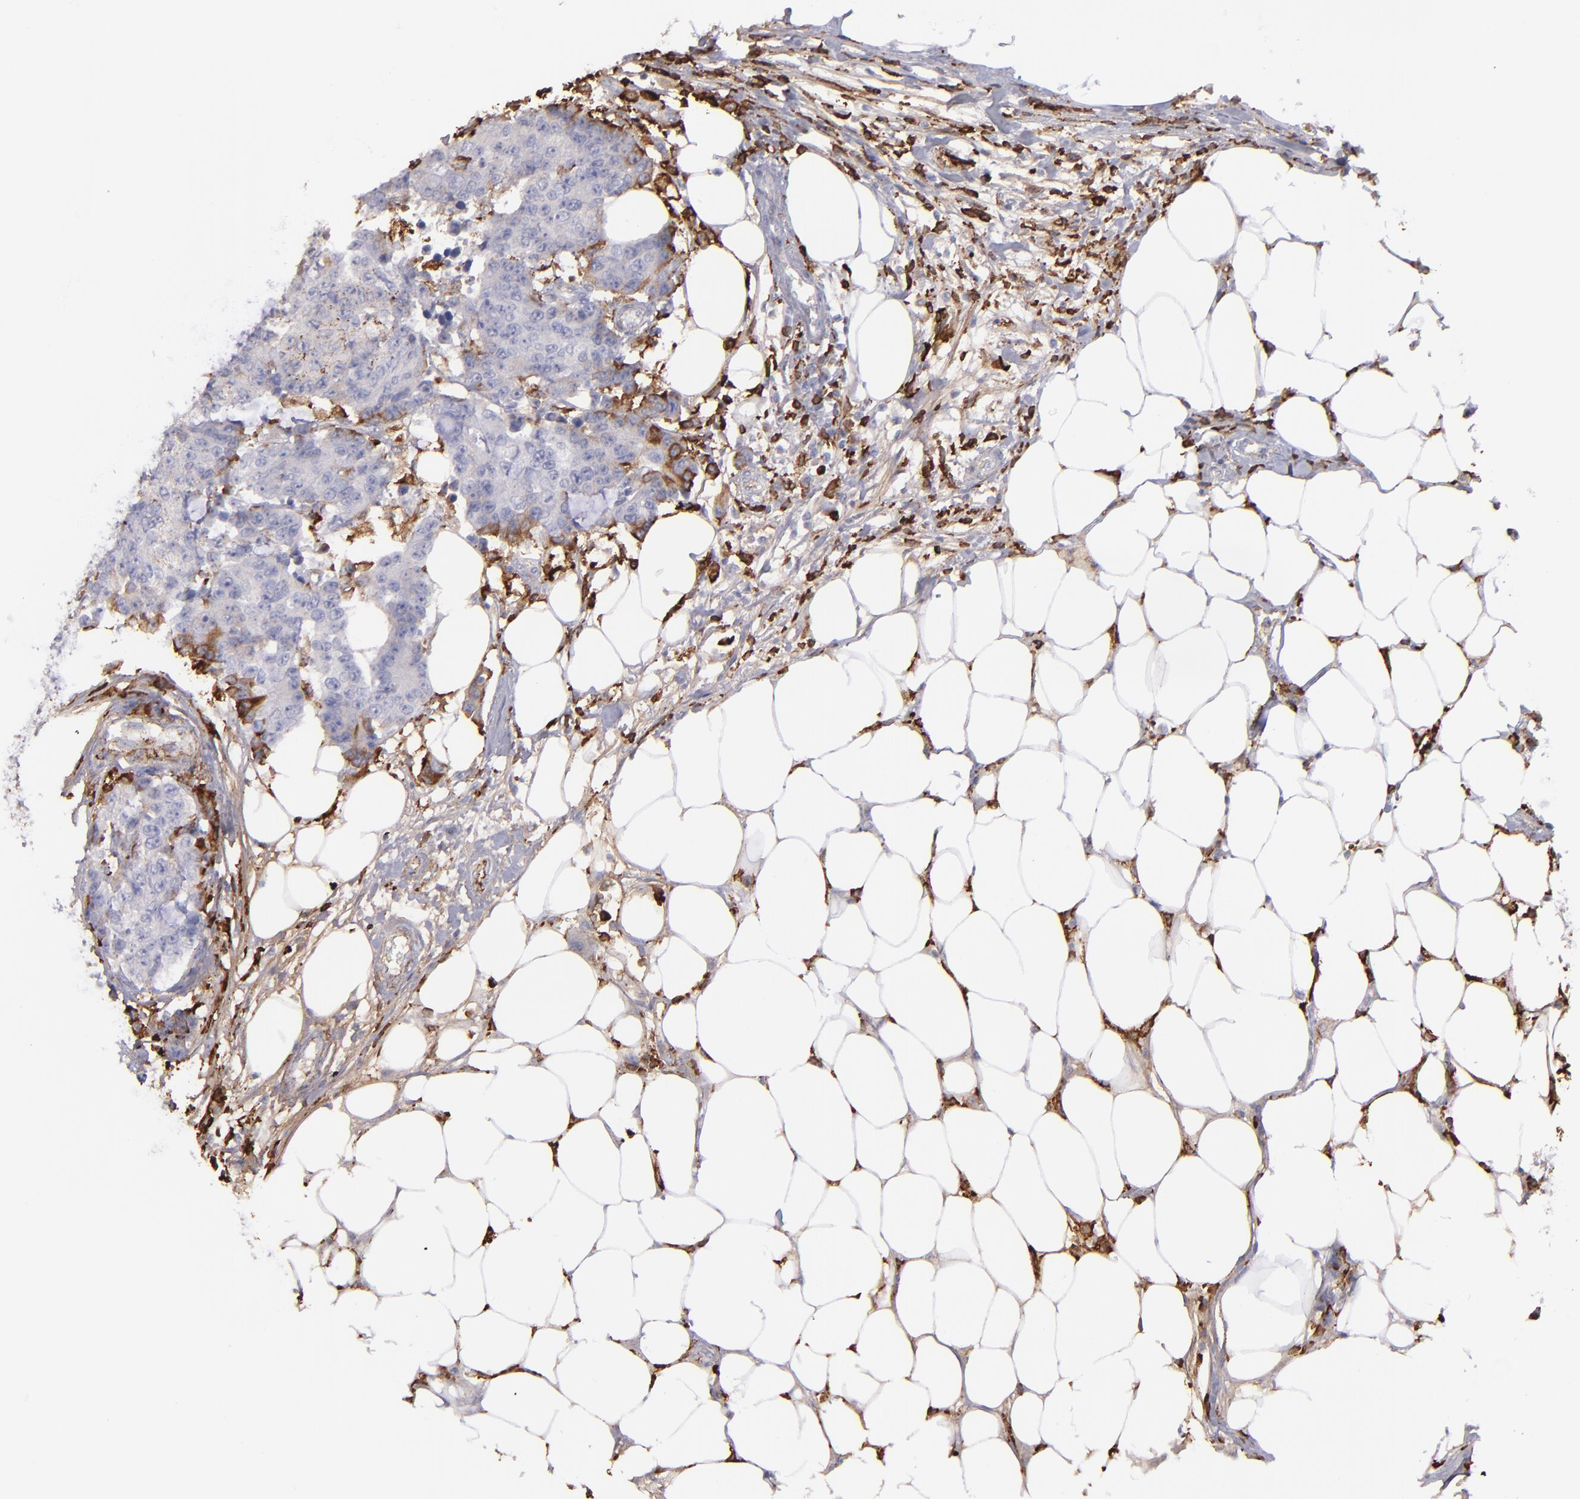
{"staining": {"intensity": "weak", "quantity": "<25%", "location": "cytoplasmic/membranous"}, "tissue": "colorectal cancer", "cell_type": "Tumor cells", "image_type": "cancer", "snomed": [{"axis": "morphology", "description": "Adenocarcinoma, NOS"}, {"axis": "topography", "description": "Colon"}], "caption": "Tumor cells are negative for brown protein staining in colorectal cancer (adenocarcinoma).", "gene": "C1QA", "patient": {"sex": "female", "age": 86}}